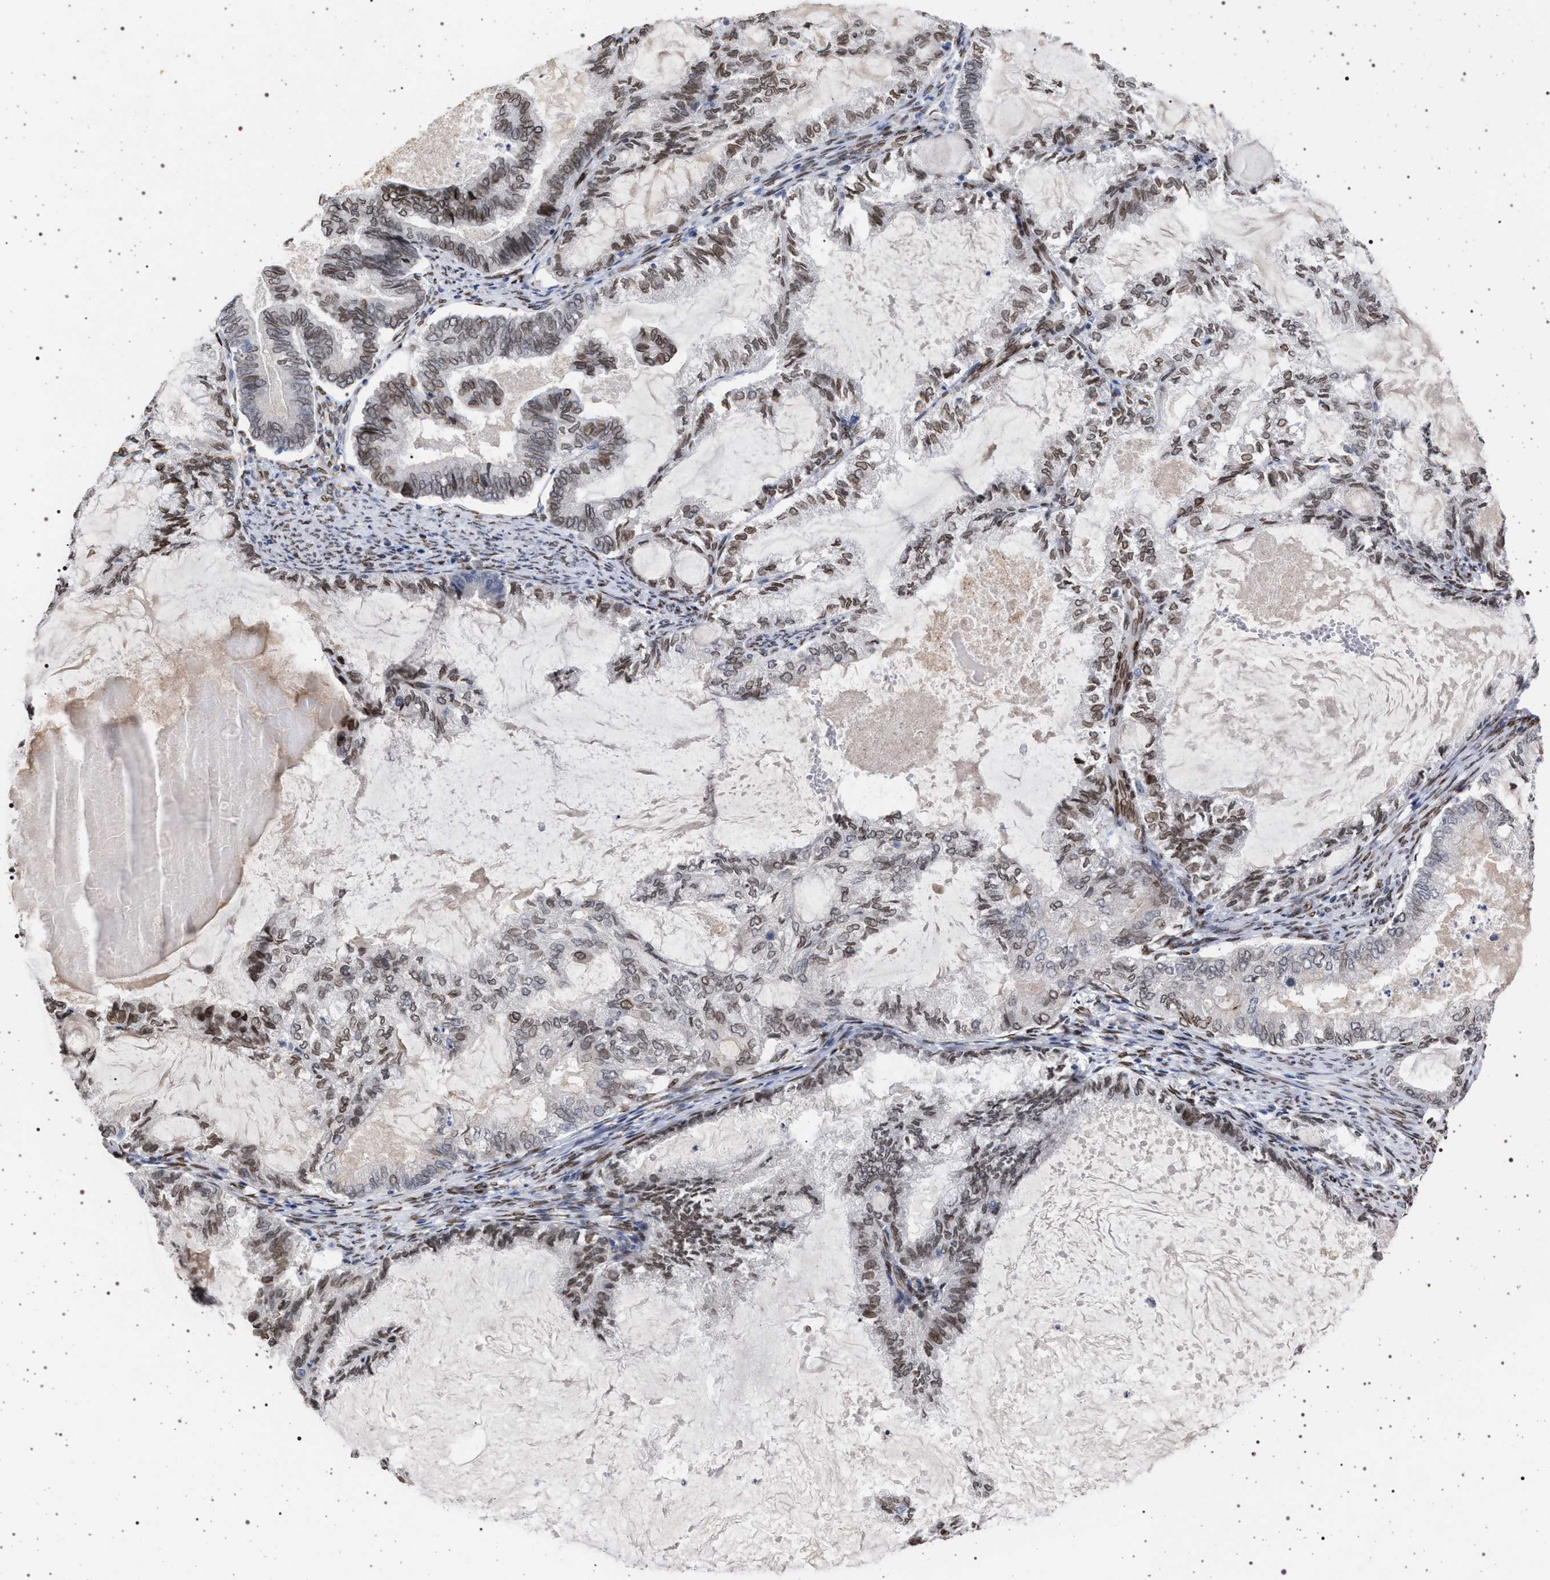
{"staining": {"intensity": "moderate", "quantity": ">75%", "location": "nuclear"}, "tissue": "endometrial cancer", "cell_type": "Tumor cells", "image_type": "cancer", "snomed": [{"axis": "morphology", "description": "Adenocarcinoma, NOS"}, {"axis": "topography", "description": "Endometrium"}], "caption": "There is medium levels of moderate nuclear staining in tumor cells of endometrial cancer, as demonstrated by immunohistochemical staining (brown color).", "gene": "ING2", "patient": {"sex": "female", "age": 86}}